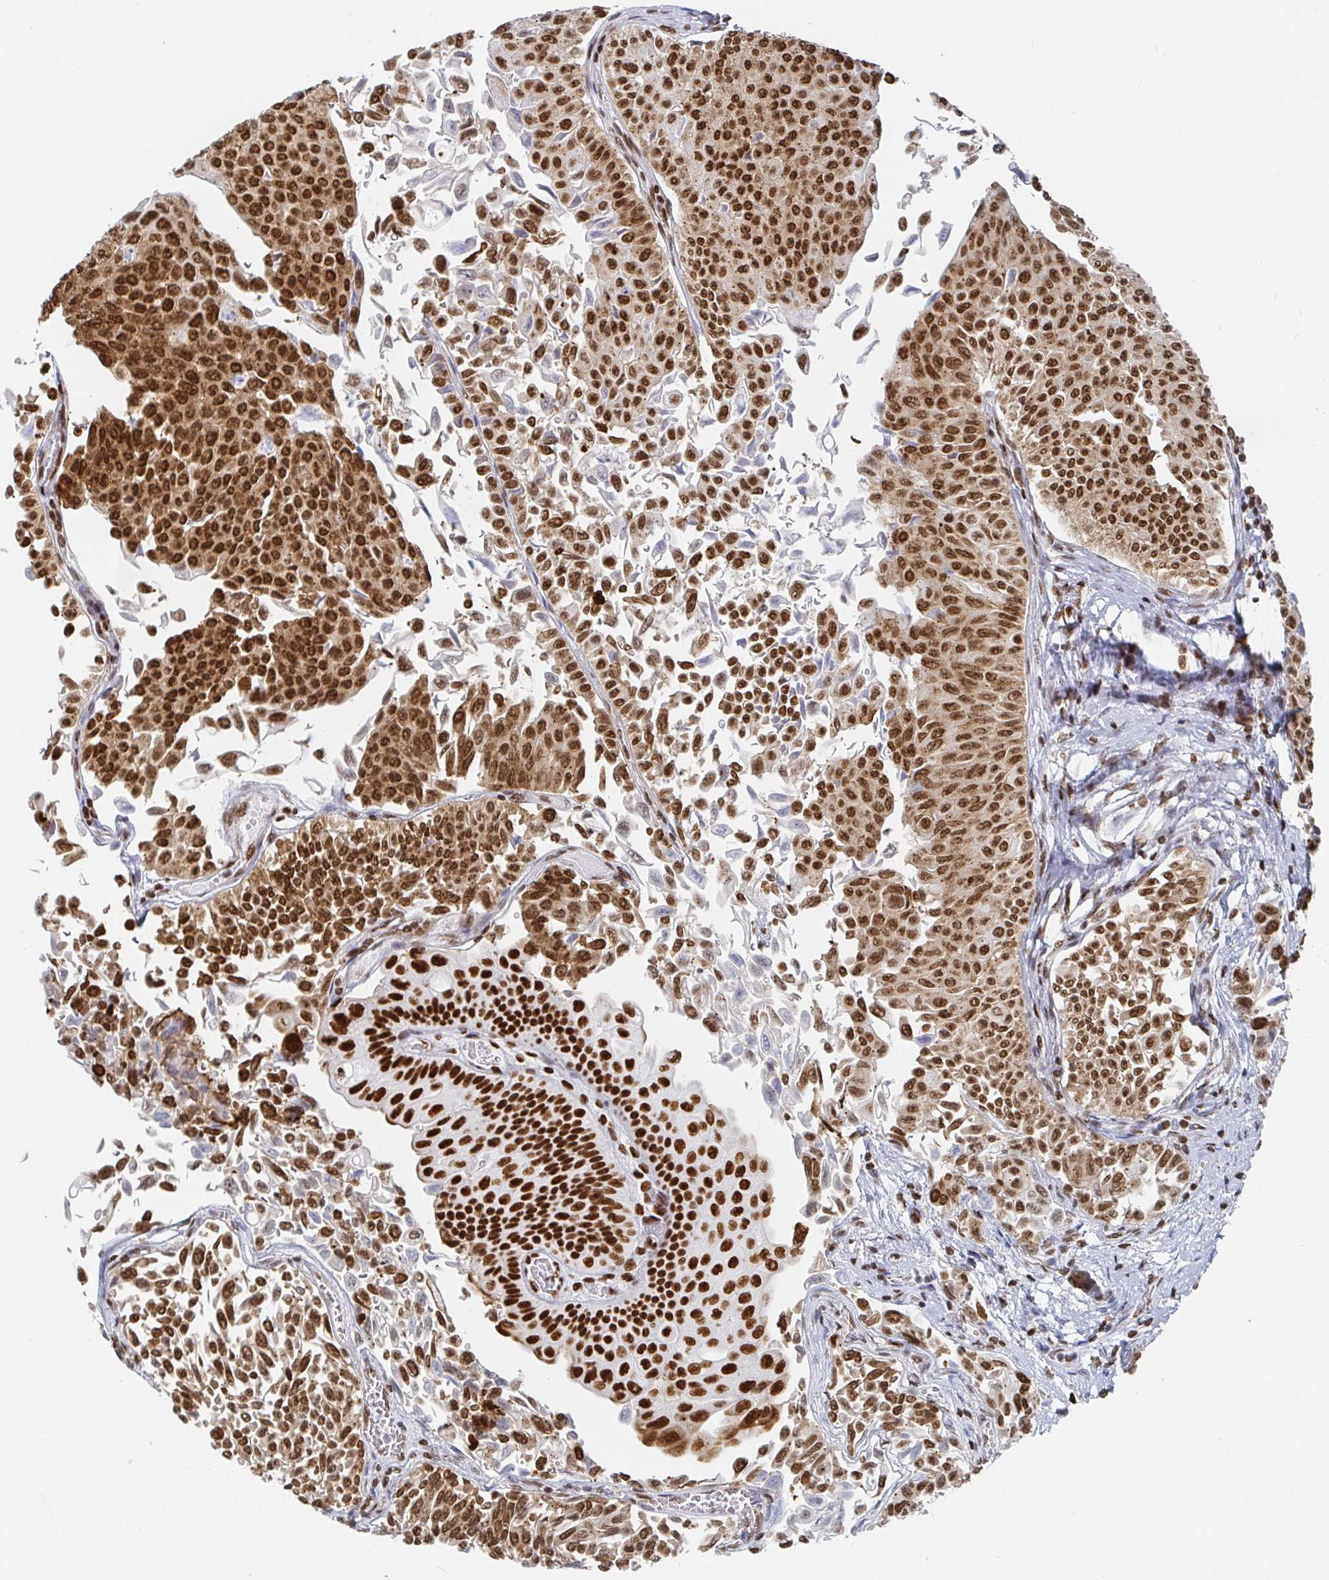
{"staining": {"intensity": "strong", "quantity": ">75%", "location": "nuclear"}, "tissue": "urothelial cancer", "cell_type": "Tumor cells", "image_type": "cancer", "snomed": [{"axis": "morphology", "description": "Urothelial carcinoma, NOS"}, {"axis": "topography", "description": "Urinary bladder"}], "caption": "Protein expression by immunohistochemistry demonstrates strong nuclear staining in about >75% of tumor cells in urothelial cancer.", "gene": "EWSR1", "patient": {"sex": "male", "age": 59}}